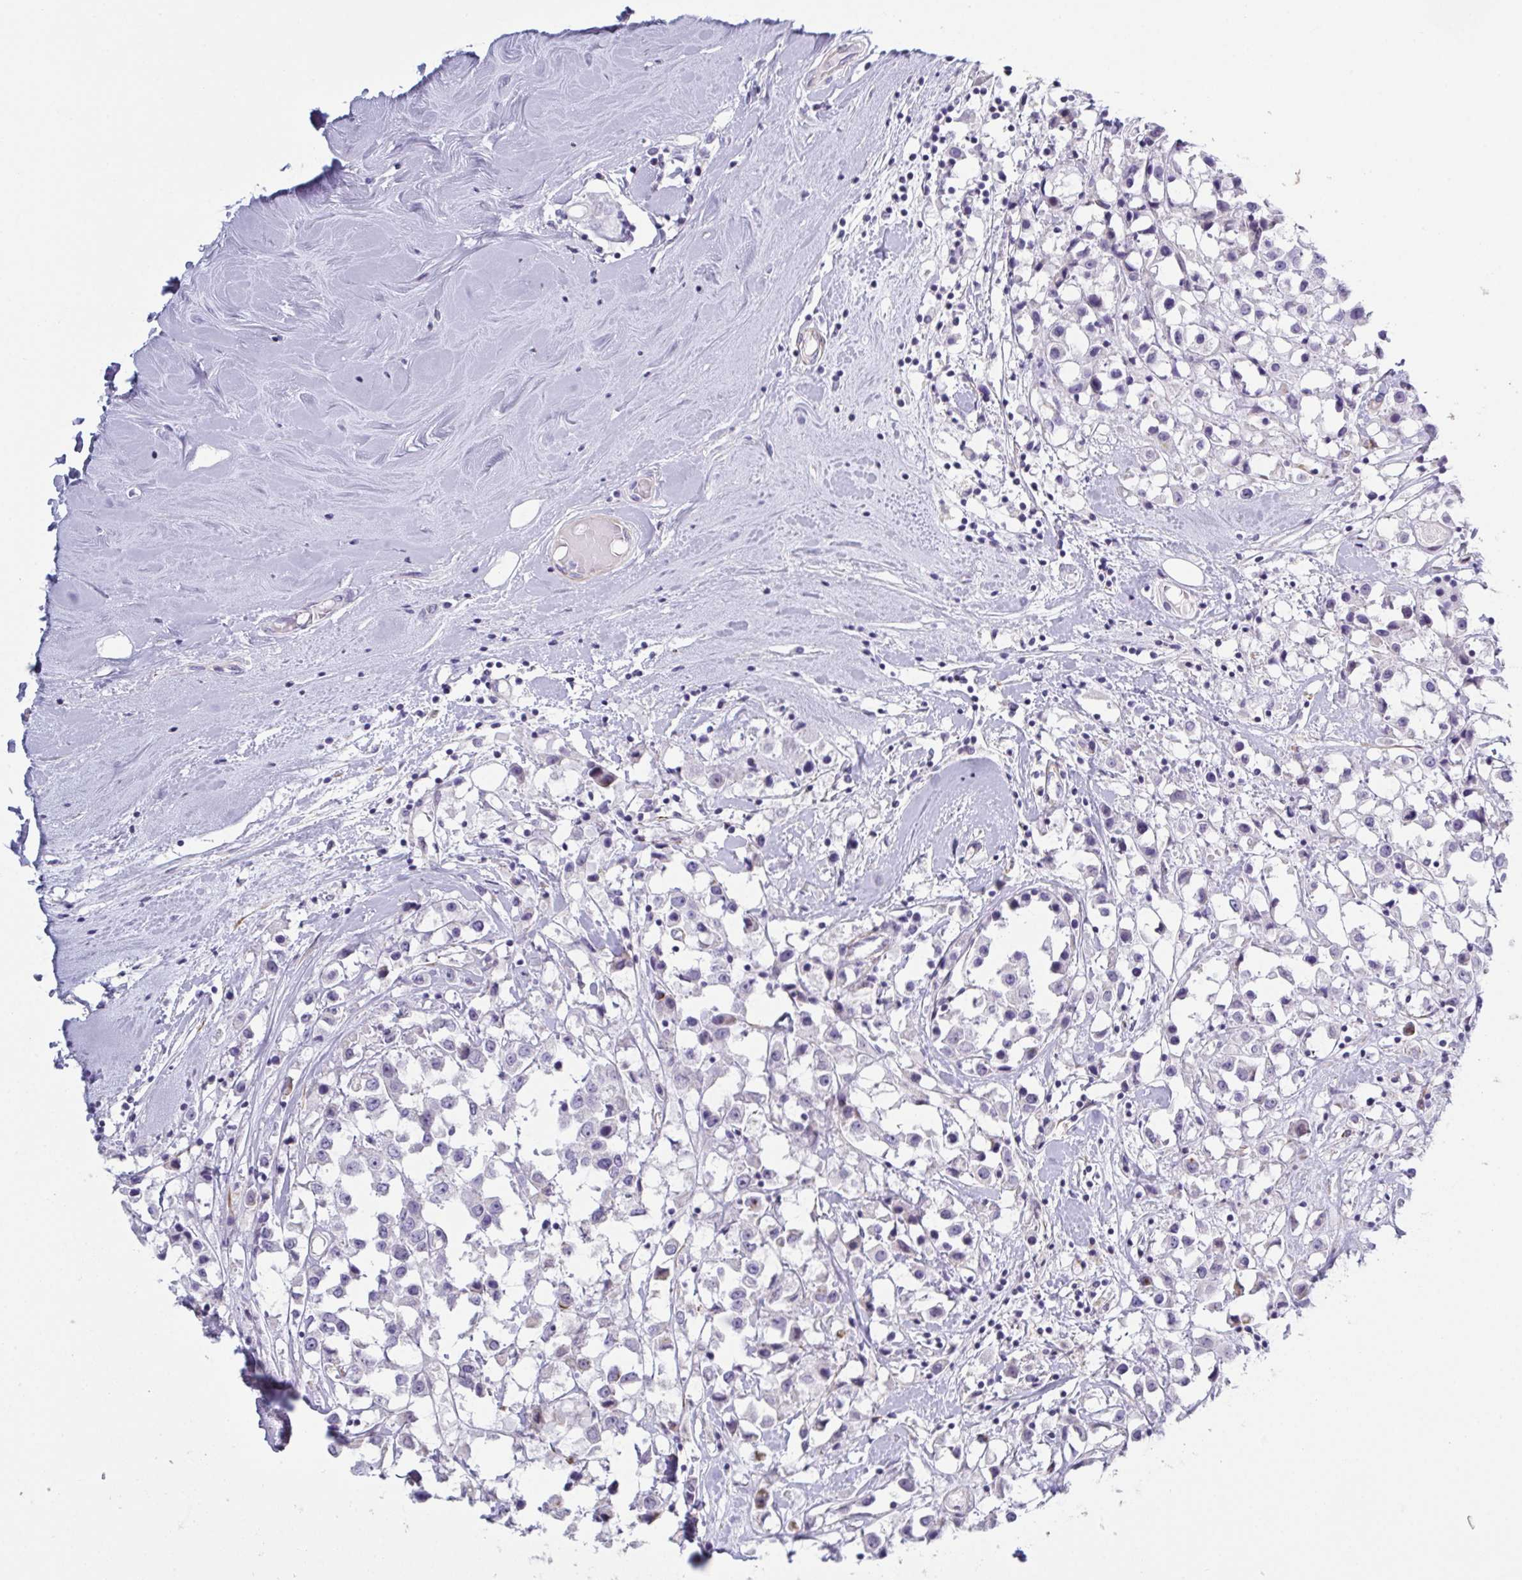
{"staining": {"intensity": "negative", "quantity": "none", "location": "none"}, "tissue": "breast cancer", "cell_type": "Tumor cells", "image_type": "cancer", "snomed": [{"axis": "morphology", "description": "Duct carcinoma"}, {"axis": "topography", "description": "Breast"}], "caption": "Human breast infiltrating ductal carcinoma stained for a protein using immunohistochemistry shows no staining in tumor cells.", "gene": "OR5P3", "patient": {"sex": "female", "age": 61}}